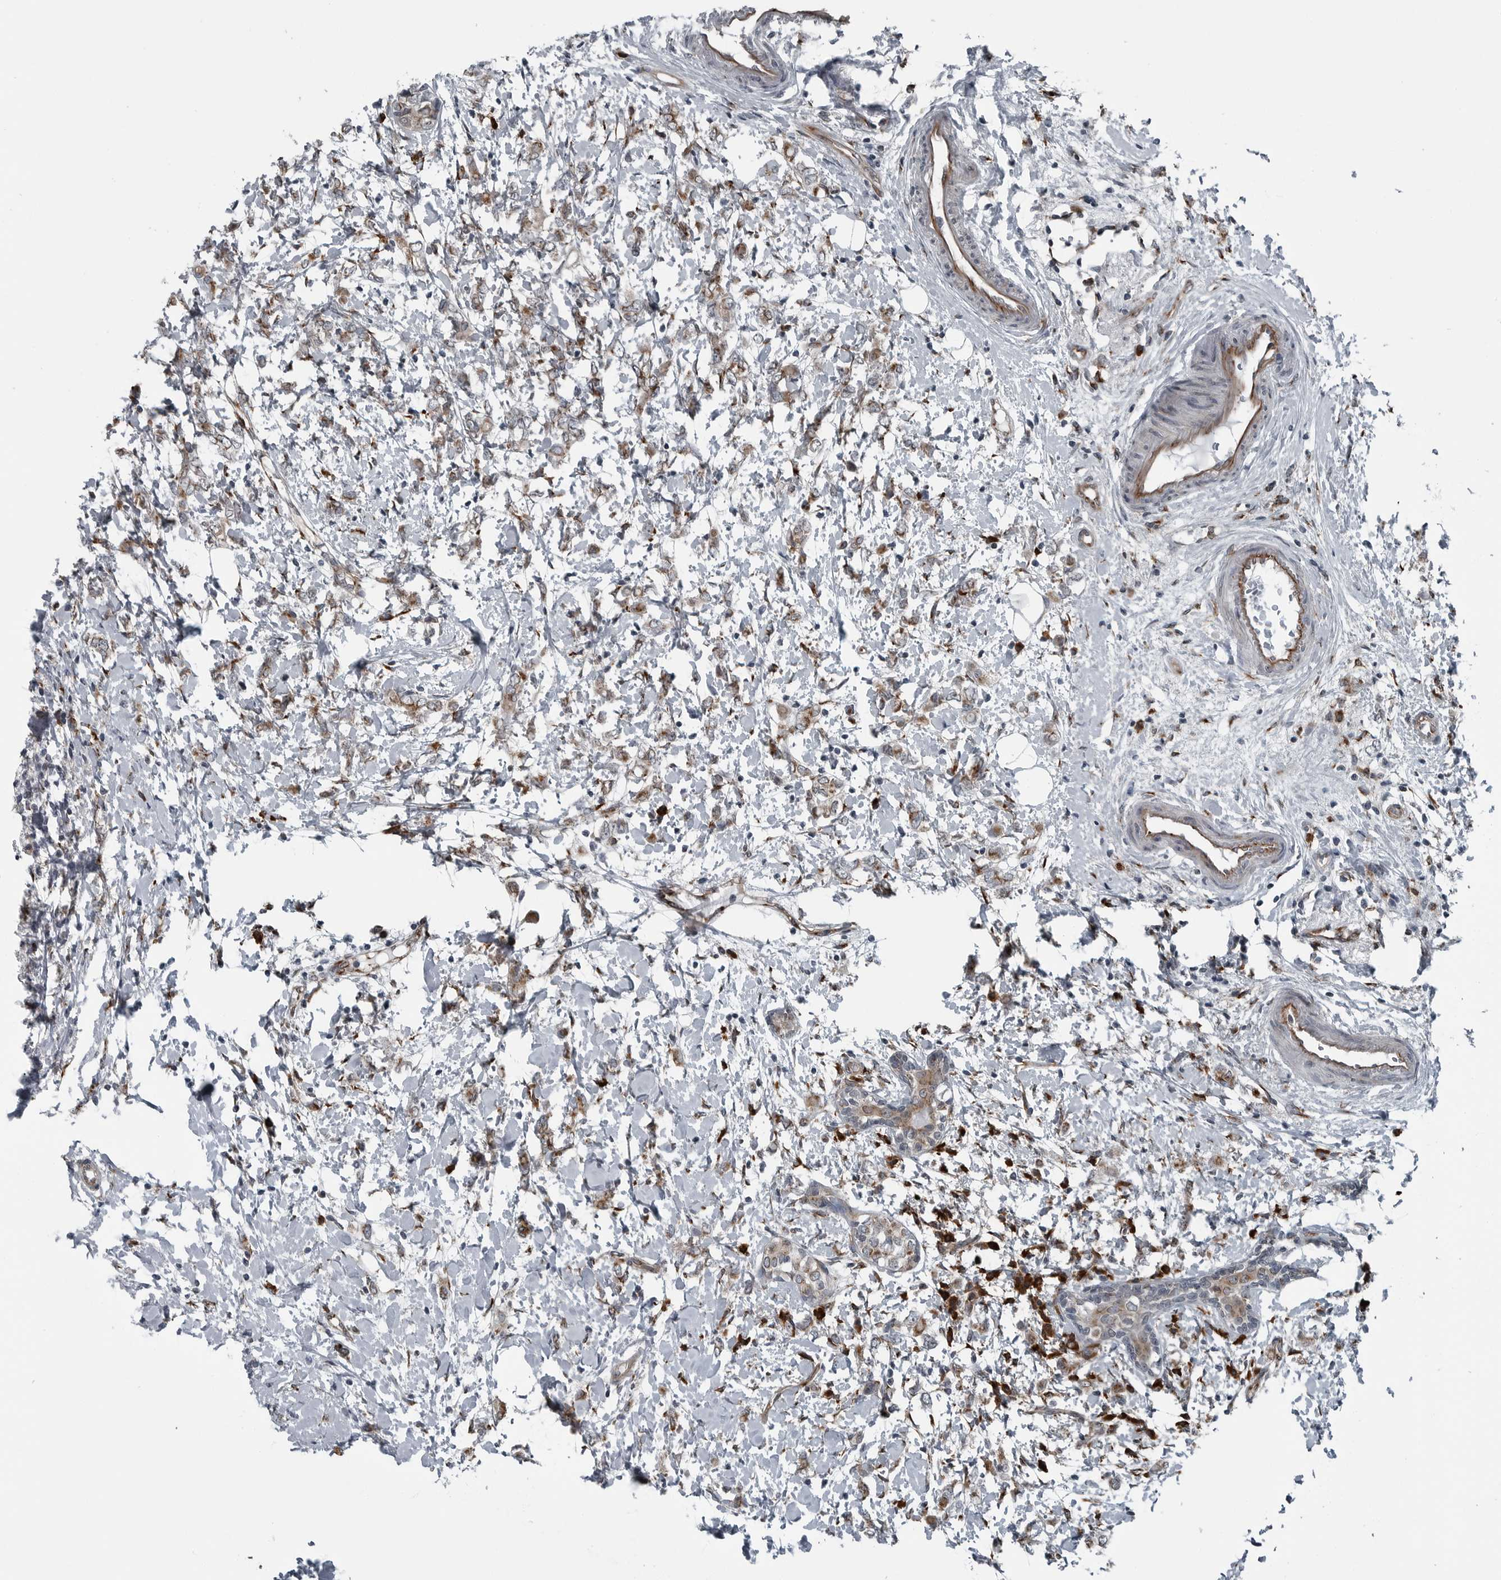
{"staining": {"intensity": "moderate", "quantity": ">75%", "location": "cytoplasmic/membranous"}, "tissue": "breast cancer", "cell_type": "Tumor cells", "image_type": "cancer", "snomed": [{"axis": "morphology", "description": "Normal tissue, NOS"}, {"axis": "morphology", "description": "Lobular carcinoma"}, {"axis": "topography", "description": "Breast"}], "caption": "High-power microscopy captured an IHC histopathology image of lobular carcinoma (breast), revealing moderate cytoplasmic/membranous staining in approximately >75% of tumor cells. (DAB = brown stain, brightfield microscopy at high magnification).", "gene": "CEP85", "patient": {"sex": "female", "age": 47}}